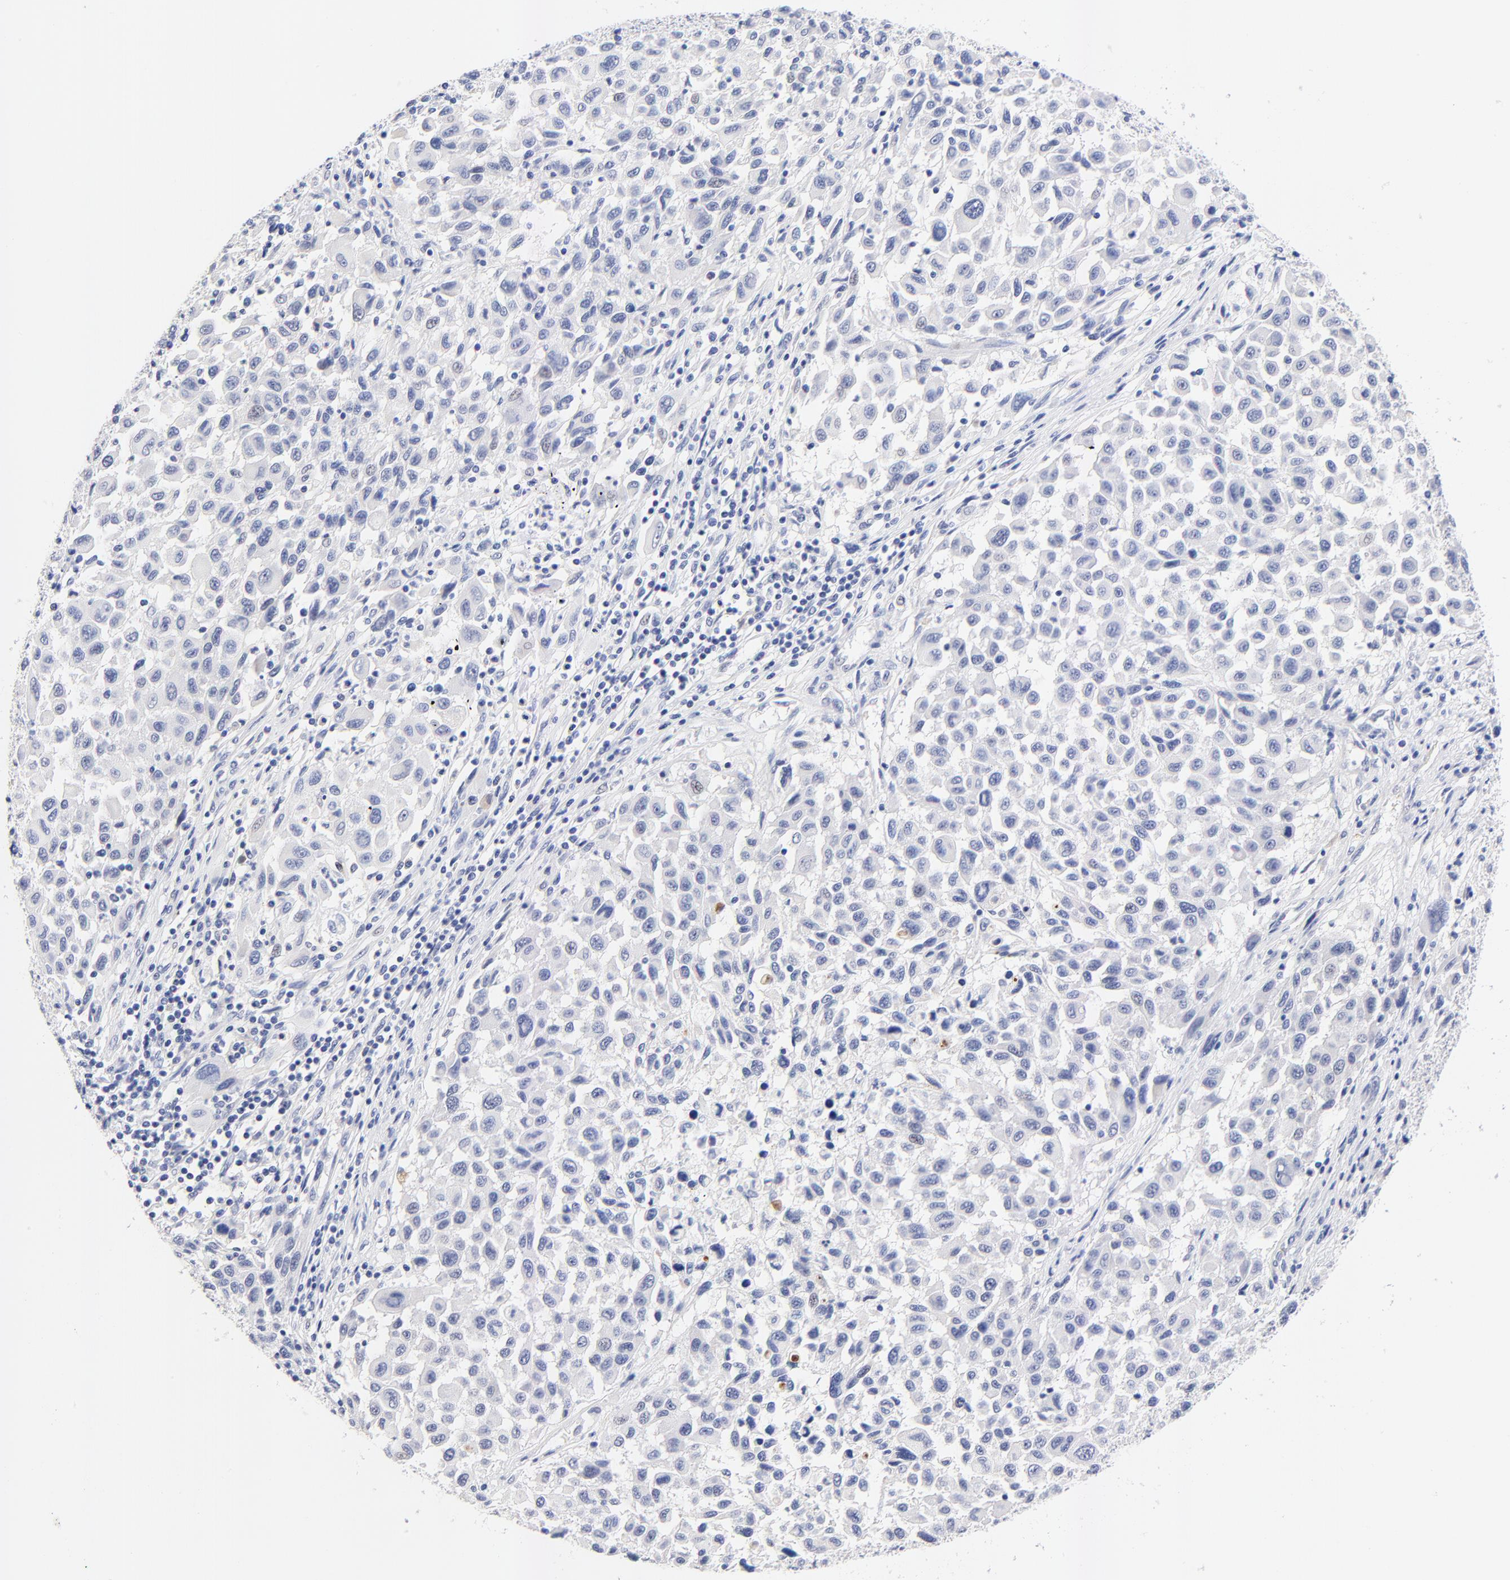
{"staining": {"intensity": "negative", "quantity": "none", "location": "none"}, "tissue": "melanoma", "cell_type": "Tumor cells", "image_type": "cancer", "snomed": [{"axis": "morphology", "description": "Malignant melanoma, Metastatic site"}, {"axis": "topography", "description": "Lymph node"}], "caption": "An immunohistochemistry (IHC) histopathology image of malignant melanoma (metastatic site) is shown. There is no staining in tumor cells of malignant melanoma (metastatic site).", "gene": "FAM117B", "patient": {"sex": "male", "age": 61}}